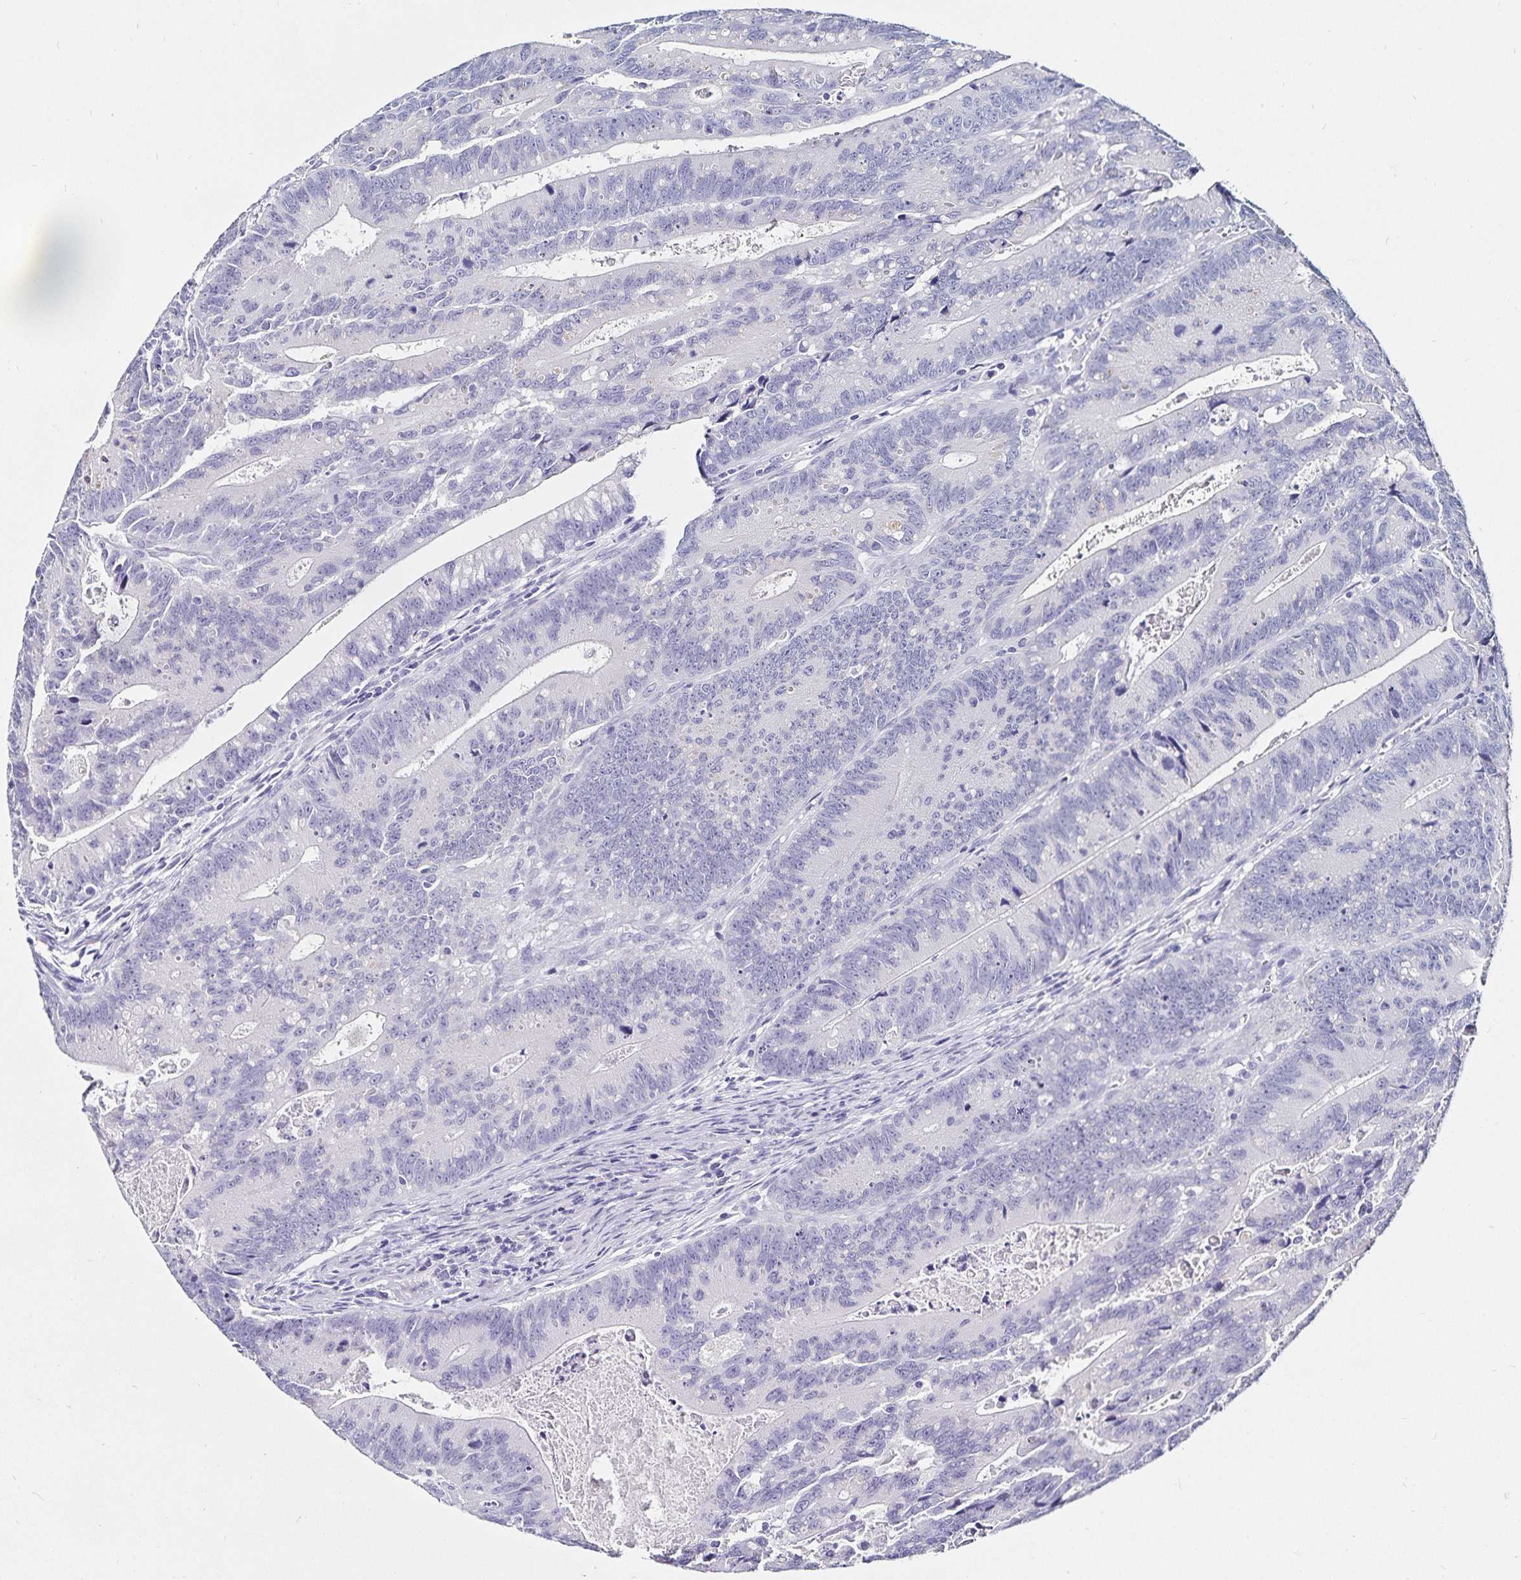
{"staining": {"intensity": "negative", "quantity": "none", "location": "none"}, "tissue": "colorectal cancer", "cell_type": "Tumor cells", "image_type": "cancer", "snomed": [{"axis": "morphology", "description": "Adenocarcinoma, NOS"}, {"axis": "topography", "description": "Rectum"}], "caption": "Tumor cells show no significant protein expression in colorectal cancer (adenocarcinoma). Nuclei are stained in blue.", "gene": "TSPAN7", "patient": {"sex": "female", "age": 81}}